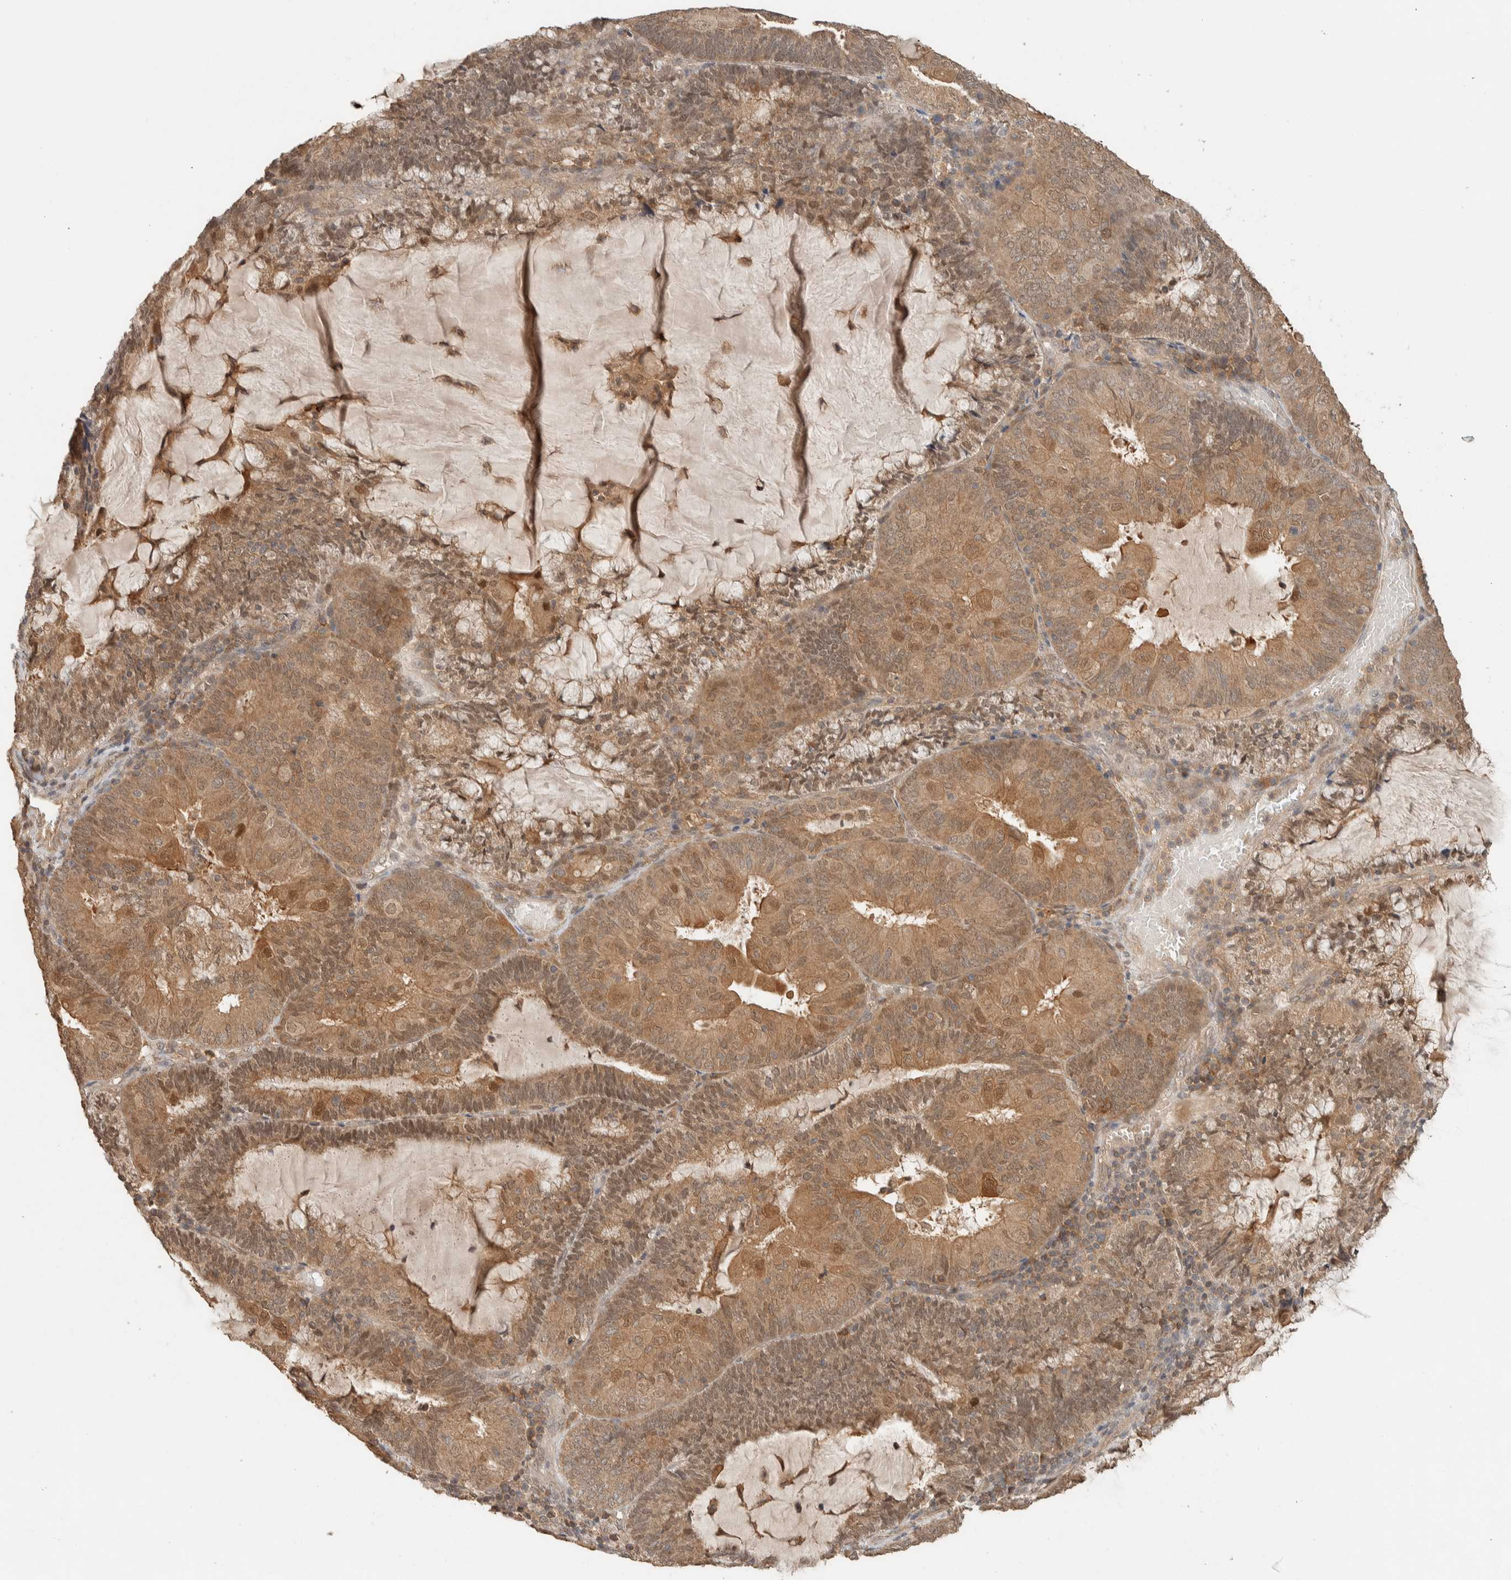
{"staining": {"intensity": "moderate", "quantity": ">75%", "location": "cytoplasmic/membranous,nuclear"}, "tissue": "endometrial cancer", "cell_type": "Tumor cells", "image_type": "cancer", "snomed": [{"axis": "morphology", "description": "Adenocarcinoma, NOS"}, {"axis": "topography", "description": "Endometrium"}], "caption": "Moderate cytoplasmic/membranous and nuclear protein expression is appreciated in about >75% of tumor cells in endometrial cancer (adenocarcinoma).", "gene": "ZNF567", "patient": {"sex": "female", "age": 81}}